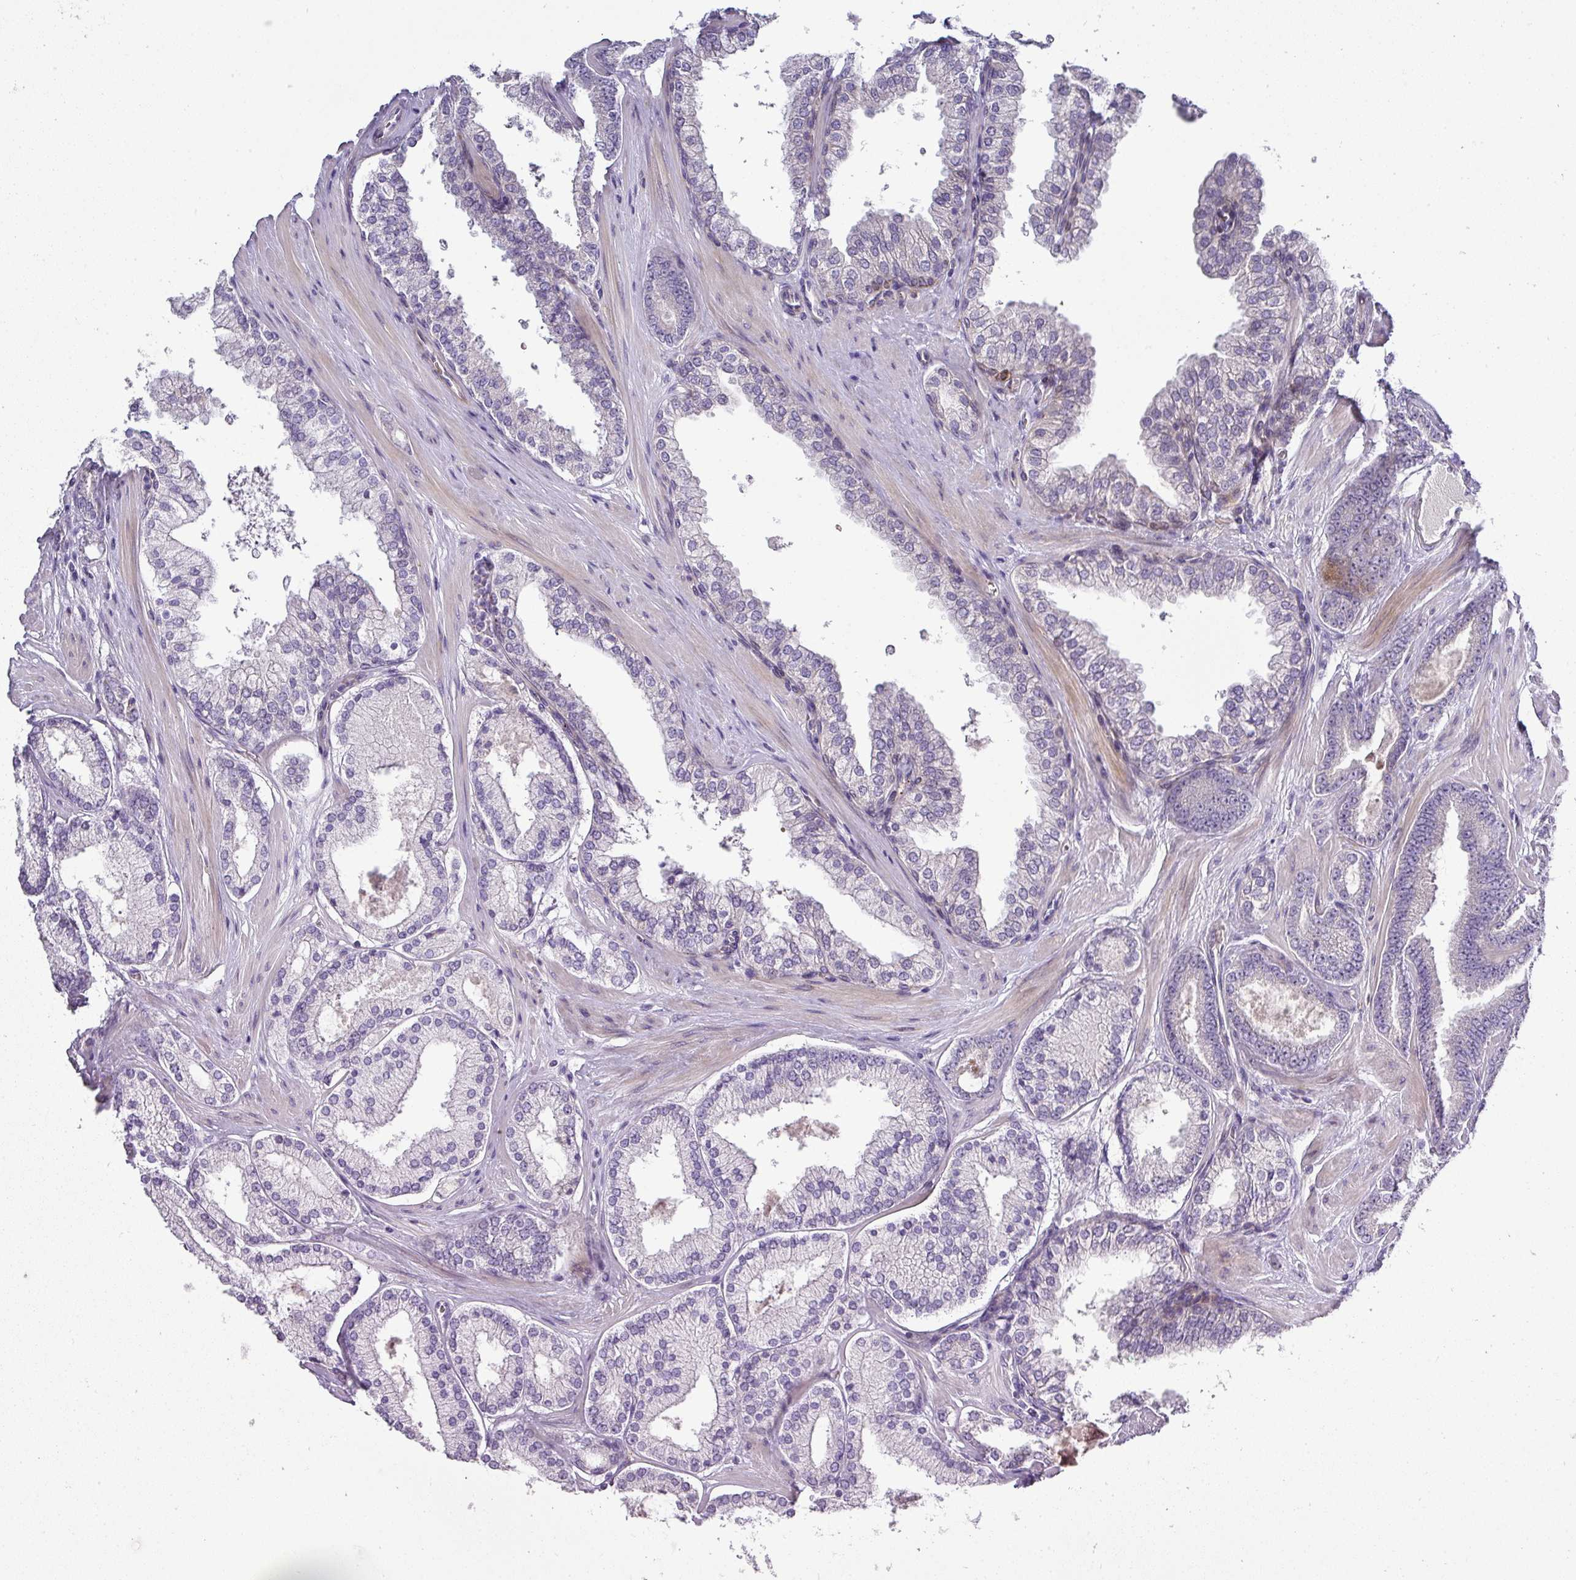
{"staining": {"intensity": "negative", "quantity": "none", "location": "none"}, "tissue": "prostate cancer", "cell_type": "Tumor cells", "image_type": "cancer", "snomed": [{"axis": "morphology", "description": "Adenocarcinoma, Low grade"}, {"axis": "topography", "description": "Prostate"}], "caption": "Human prostate cancer stained for a protein using immunohistochemistry exhibits no positivity in tumor cells.", "gene": "ATP6V1F", "patient": {"sex": "male", "age": 42}}